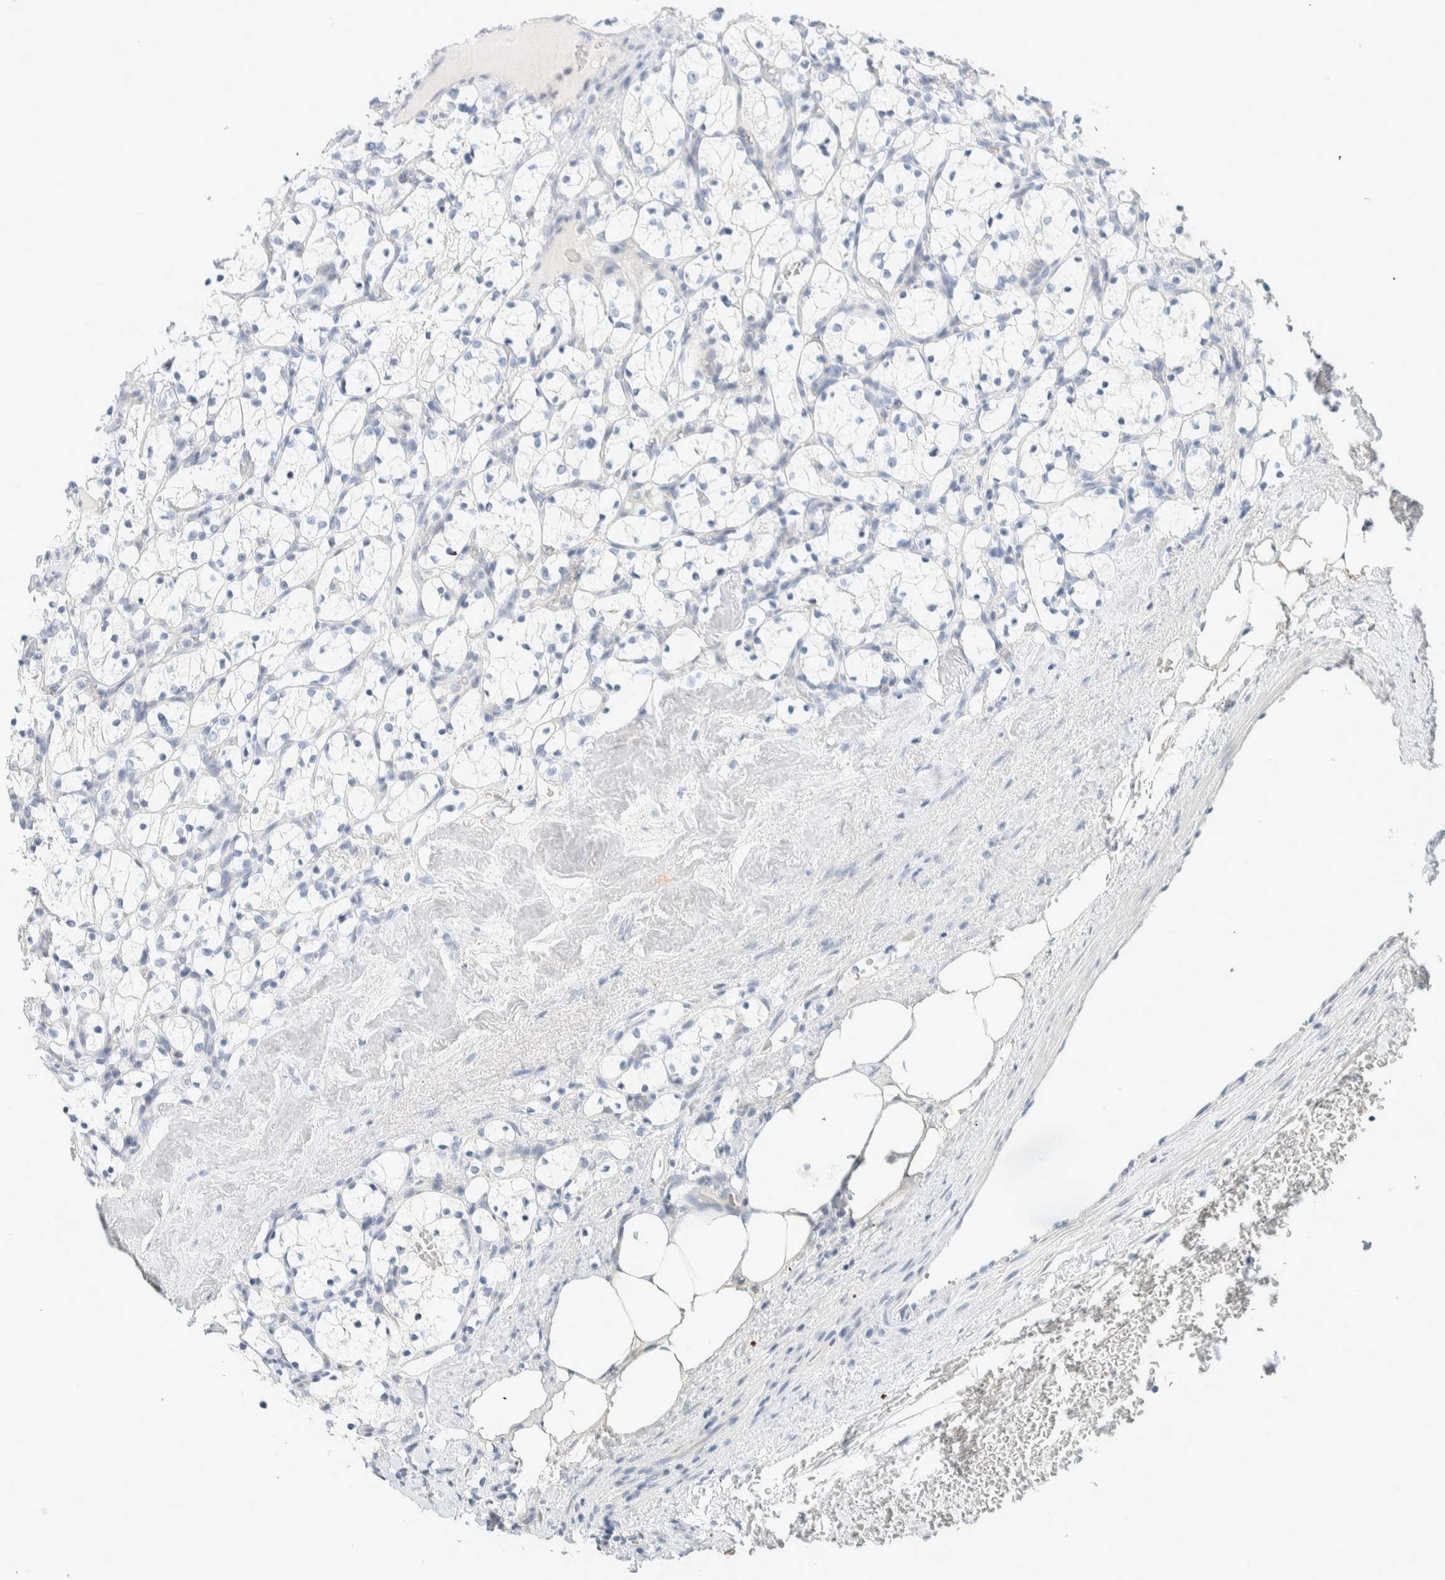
{"staining": {"intensity": "negative", "quantity": "none", "location": "none"}, "tissue": "renal cancer", "cell_type": "Tumor cells", "image_type": "cancer", "snomed": [{"axis": "morphology", "description": "Adenocarcinoma, NOS"}, {"axis": "topography", "description": "Kidney"}], "caption": "Immunohistochemical staining of human renal cancer displays no significant expression in tumor cells. The staining is performed using DAB brown chromogen with nuclei counter-stained in using hematoxylin.", "gene": "ALOX12B", "patient": {"sex": "female", "age": 69}}